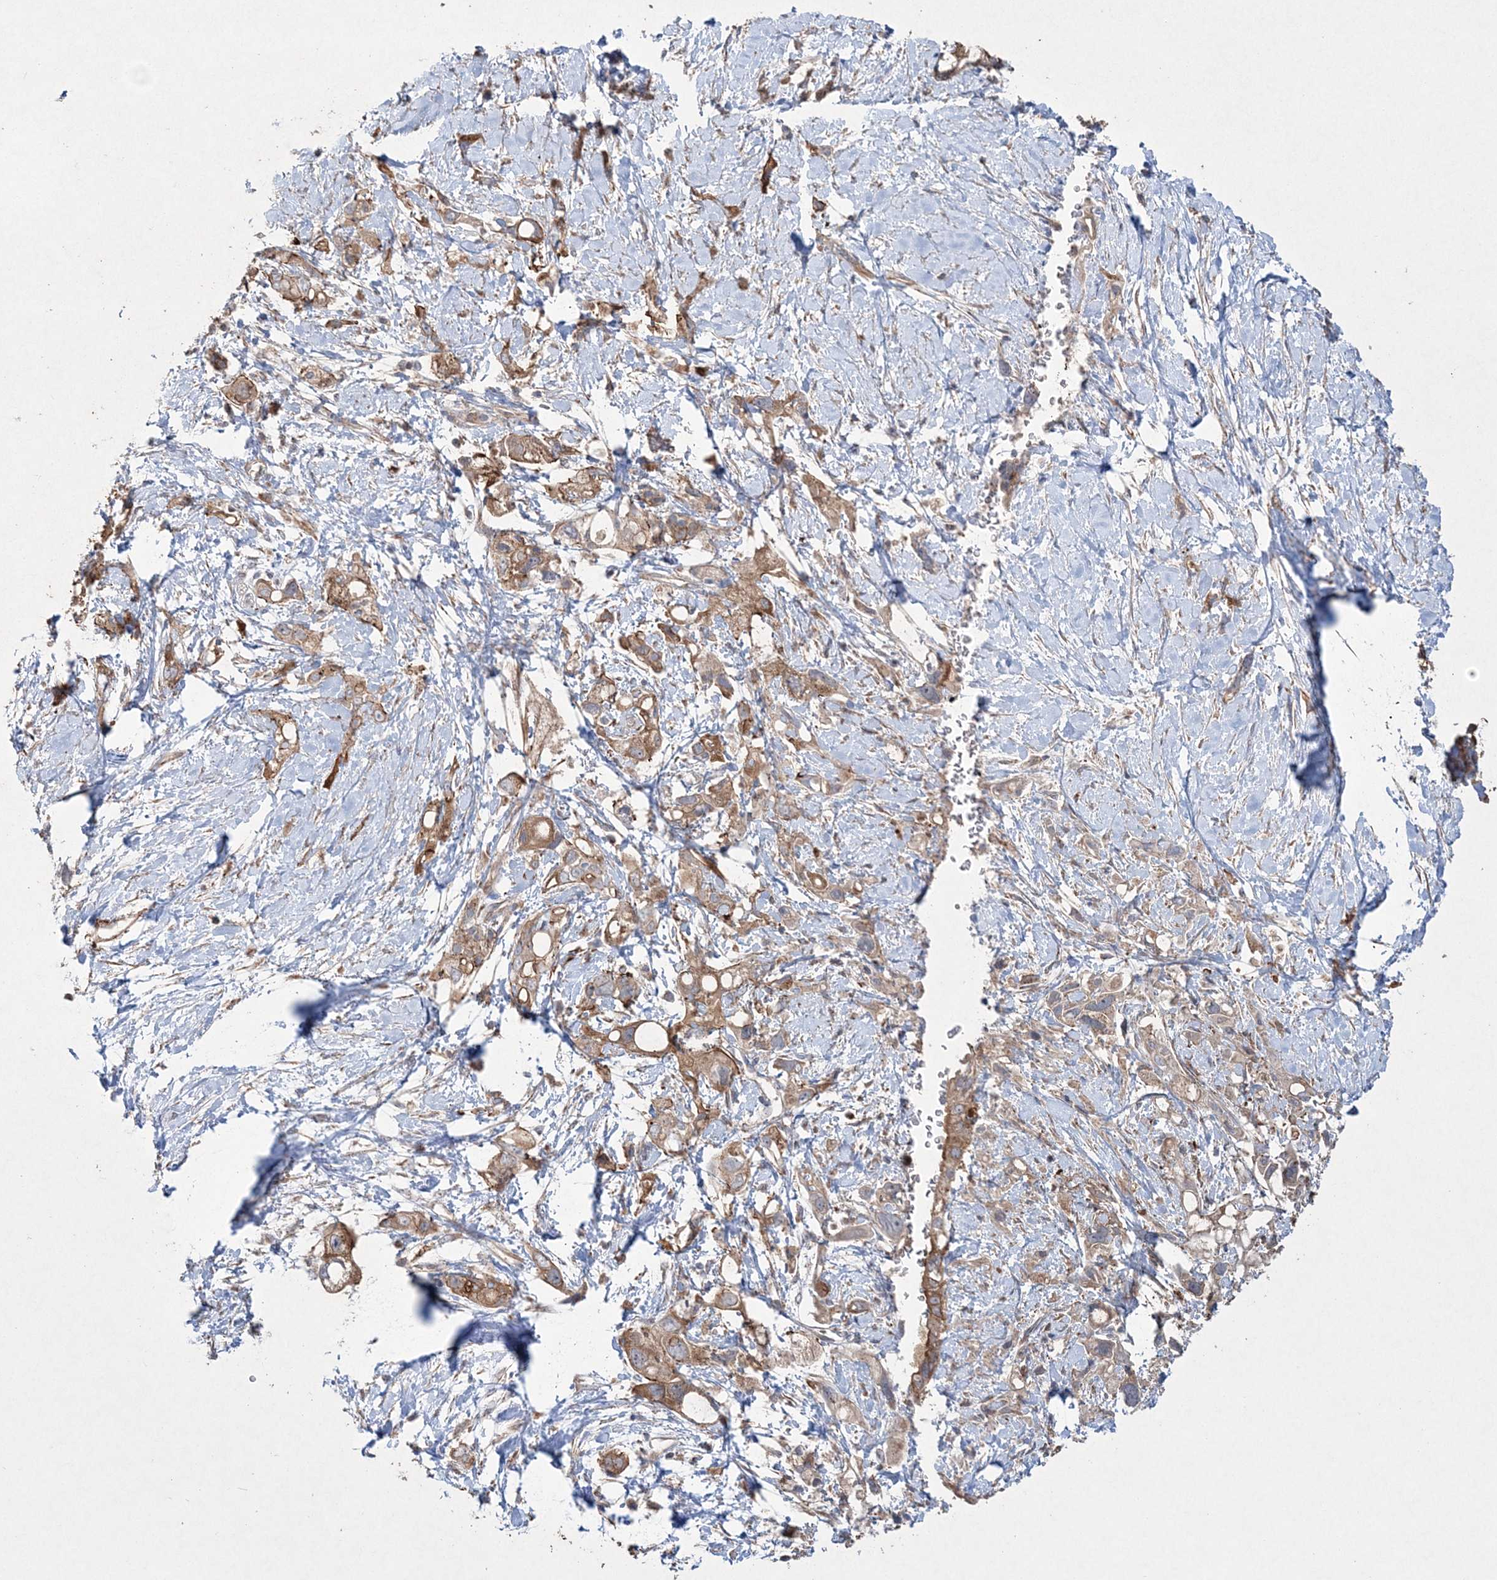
{"staining": {"intensity": "moderate", "quantity": ">75%", "location": "cytoplasmic/membranous"}, "tissue": "pancreatic cancer", "cell_type": "Tumor cells", "image_type": "cancer", "snomed": [{"axis": "morphology", "description": "Adenocarcinoma, NOS"}, {"axis": "topography", "description": "Pancreas"}], "caption": "Immunohistochemical staining of human pancreatic adenocarcinoma reveals medium levels of moderate cytoplasmic/membranous protein positivity in about >75% of tumor cells.", "gene": "TTC7A", "patient": {"sex": "female", "age": 56}}